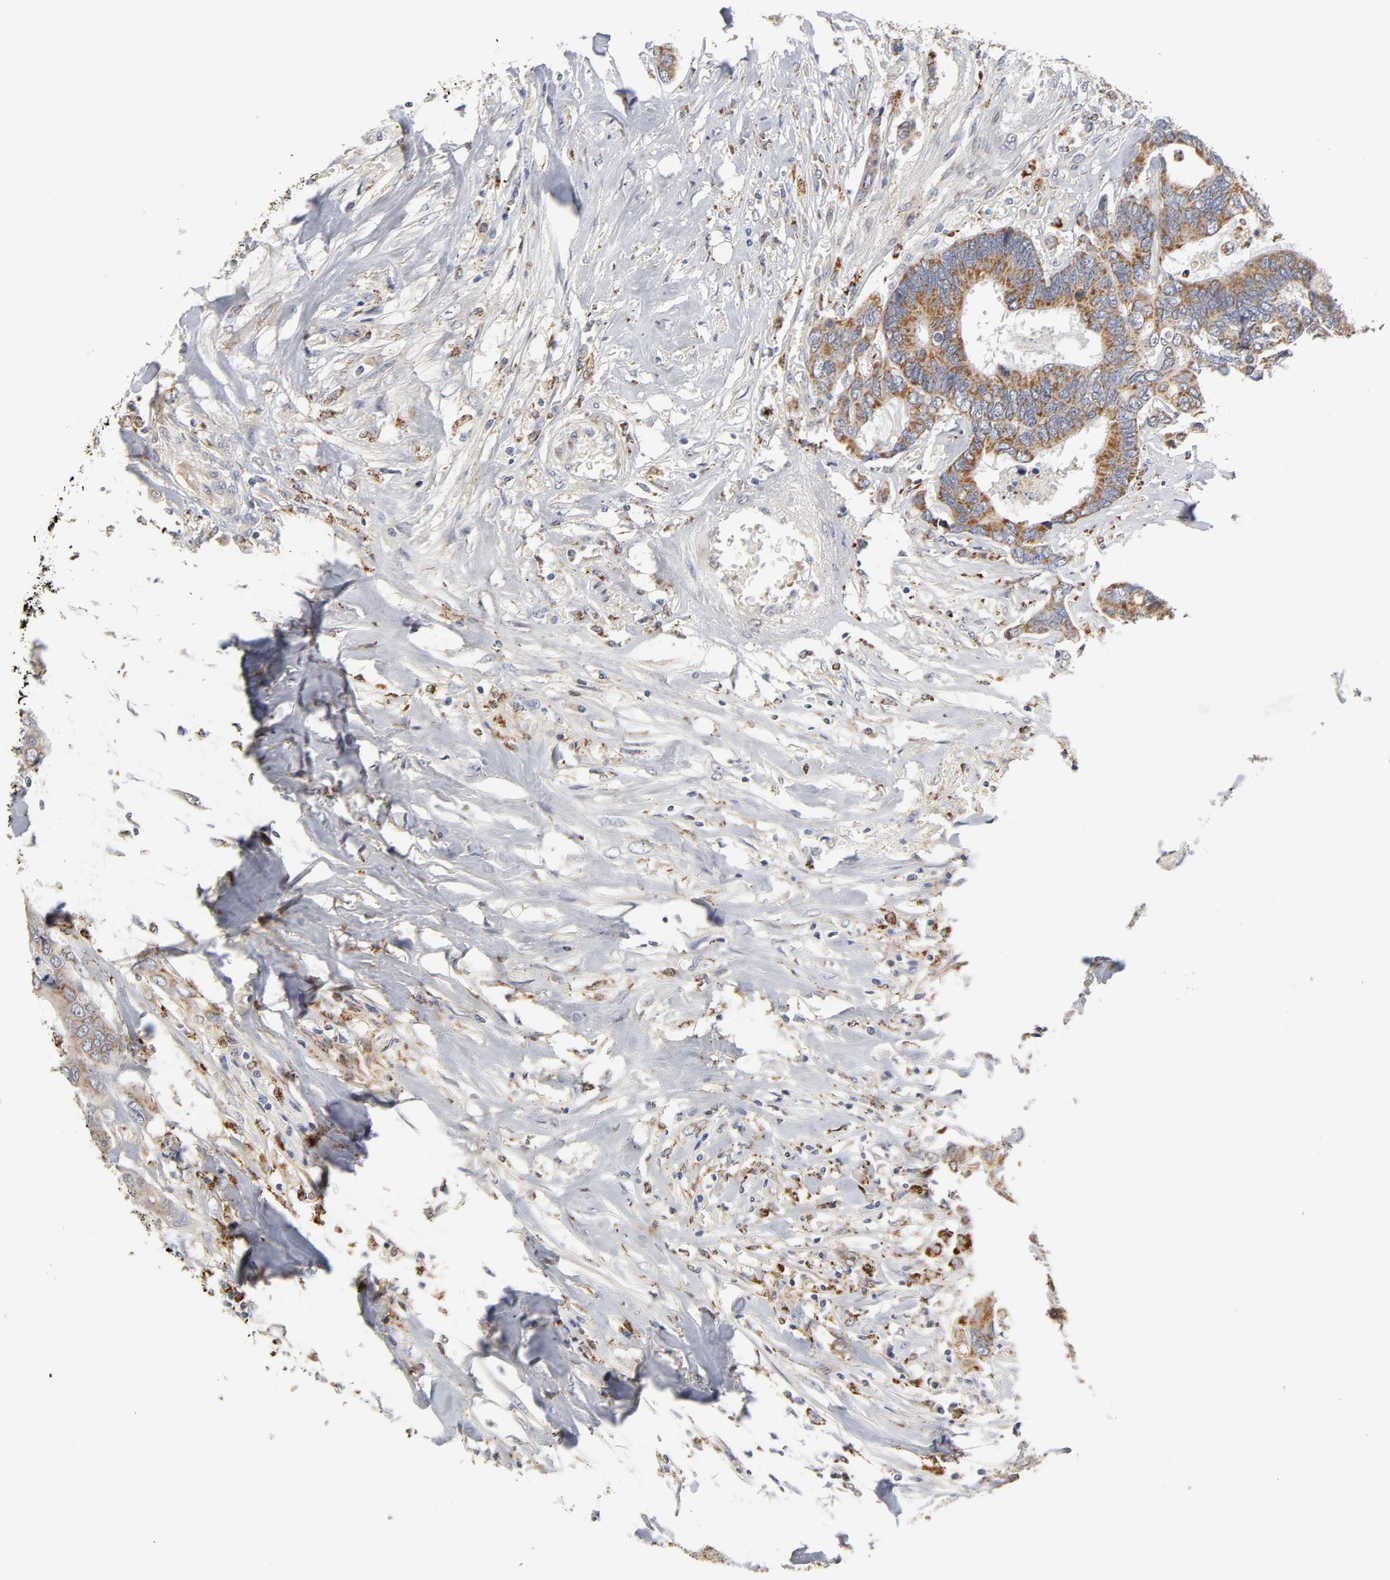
{"staining": {"intensity": "moderate", "quantity": ">75%", "location": "cytoplasmic/membranous"}, "tissue": "colorectal cancer", "cell_type": "Tumor cells", "image_type": "cancer", "snomed": [{"axis": "morphology", "description": "Adenocarcinoma, NOS"}, {"axis": "topography", "description": "Rectum"}], "caption": "The image demonstrates immunohistochemical staining of colorectal cancer. There is moderate cytoplasmic/membranous staining is identified in about >75% of tumor cells.", "gene": "ISG15", "patient": {"sex": "male", "age": 55}}